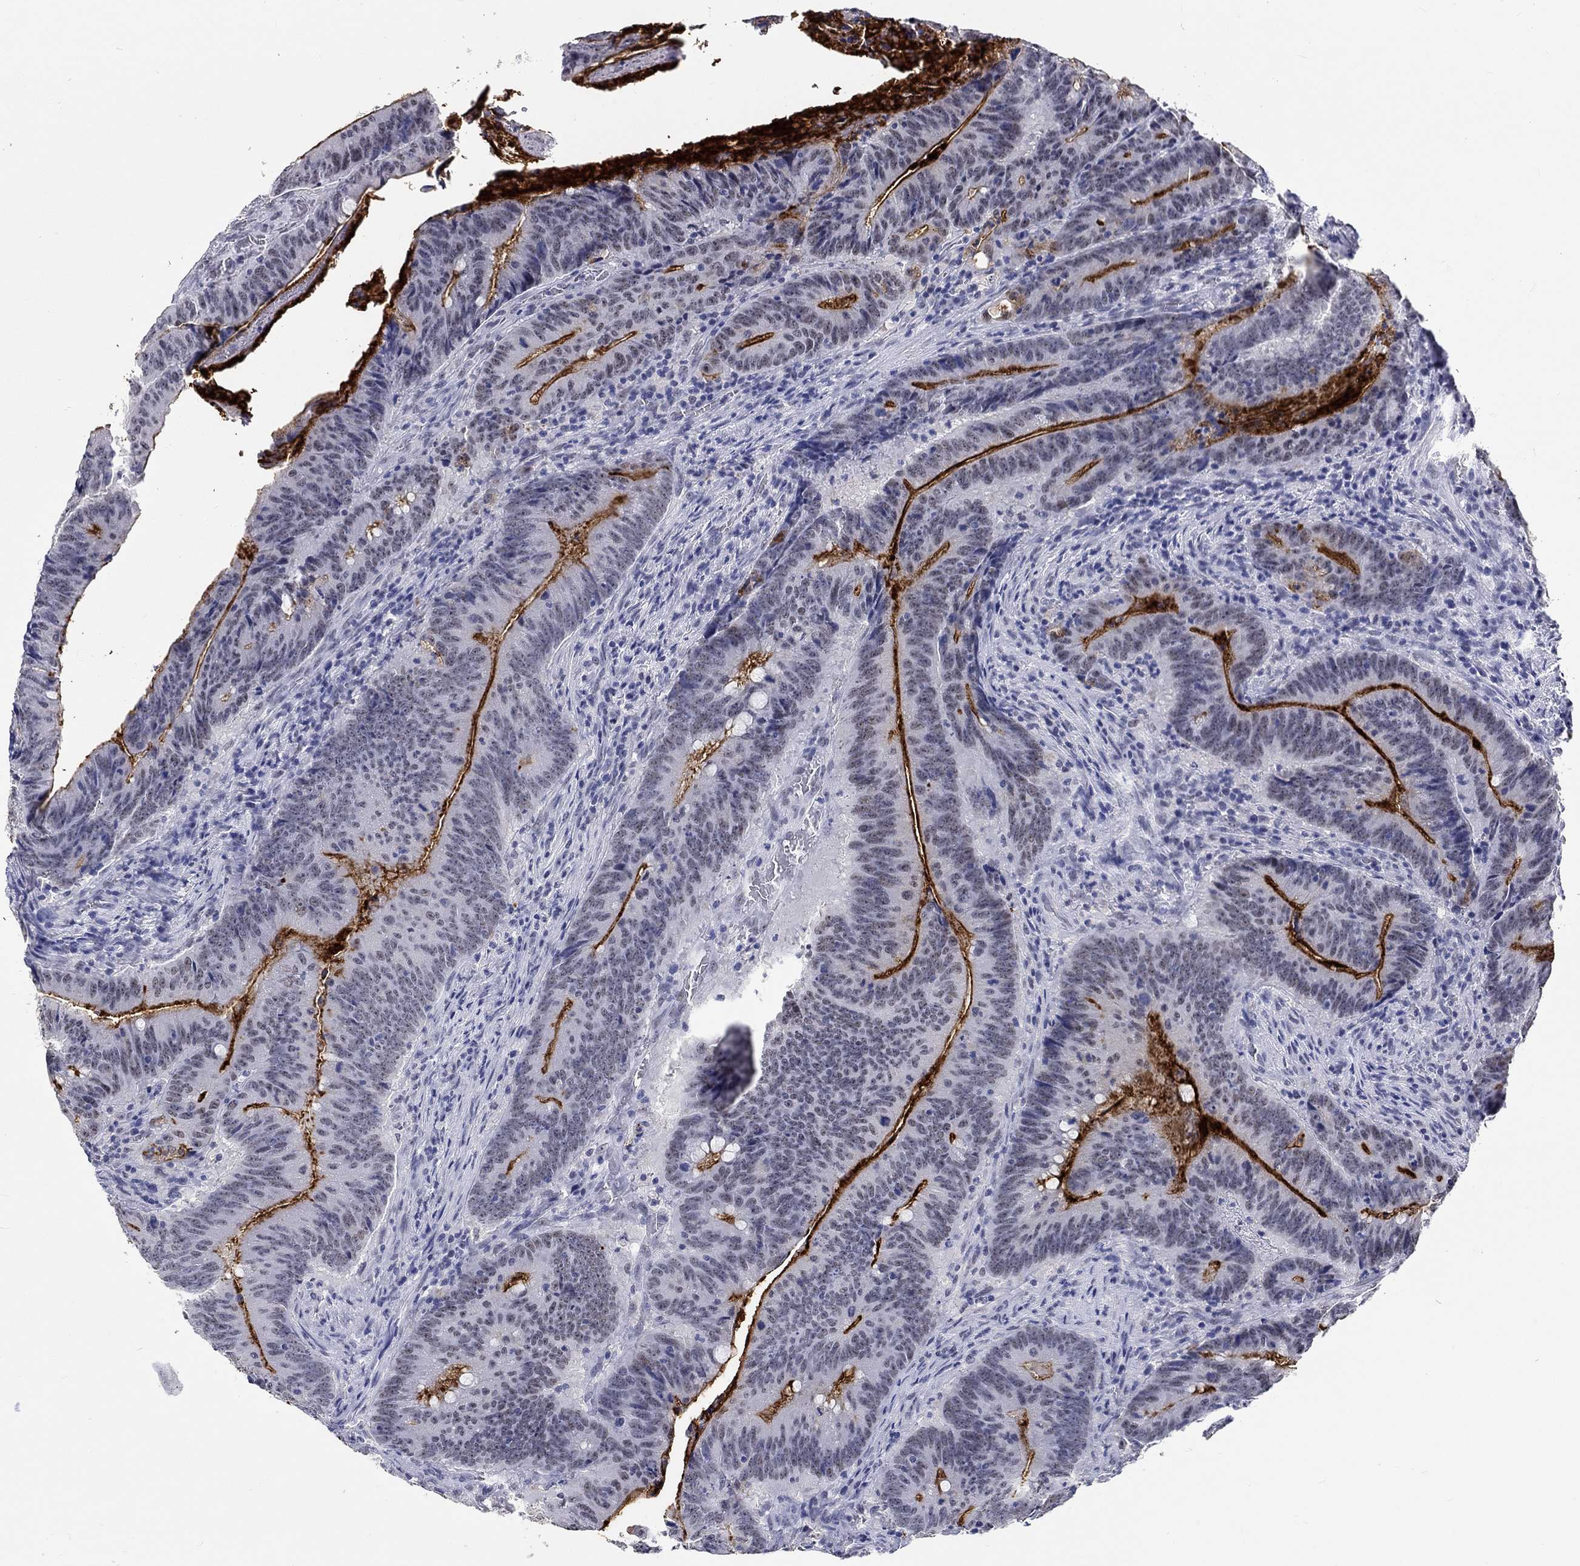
{"staining": {"intensity": "strong", "quantity": "25%-75%", "location": "cytoplasmic/membranous"}, "tissue": "colorectal cancer", "cell_type": "Tumor cells", "image_type": "cancer", "snomed": [{"axis": "morphology", "description": "Adenocarcinoma, NOS"}, {"axis": "topography", "description": "Colon"}], "caption": "Protein expression by immunohistochemistry (IHC) reveals strong cytoplasmic/membranous positivity in about 25%-75% of tumor cells in colorectal cancer (adenocarcinoma).", "gene": "GRIN1", "patient": {"sex": "female", "age": 87}}